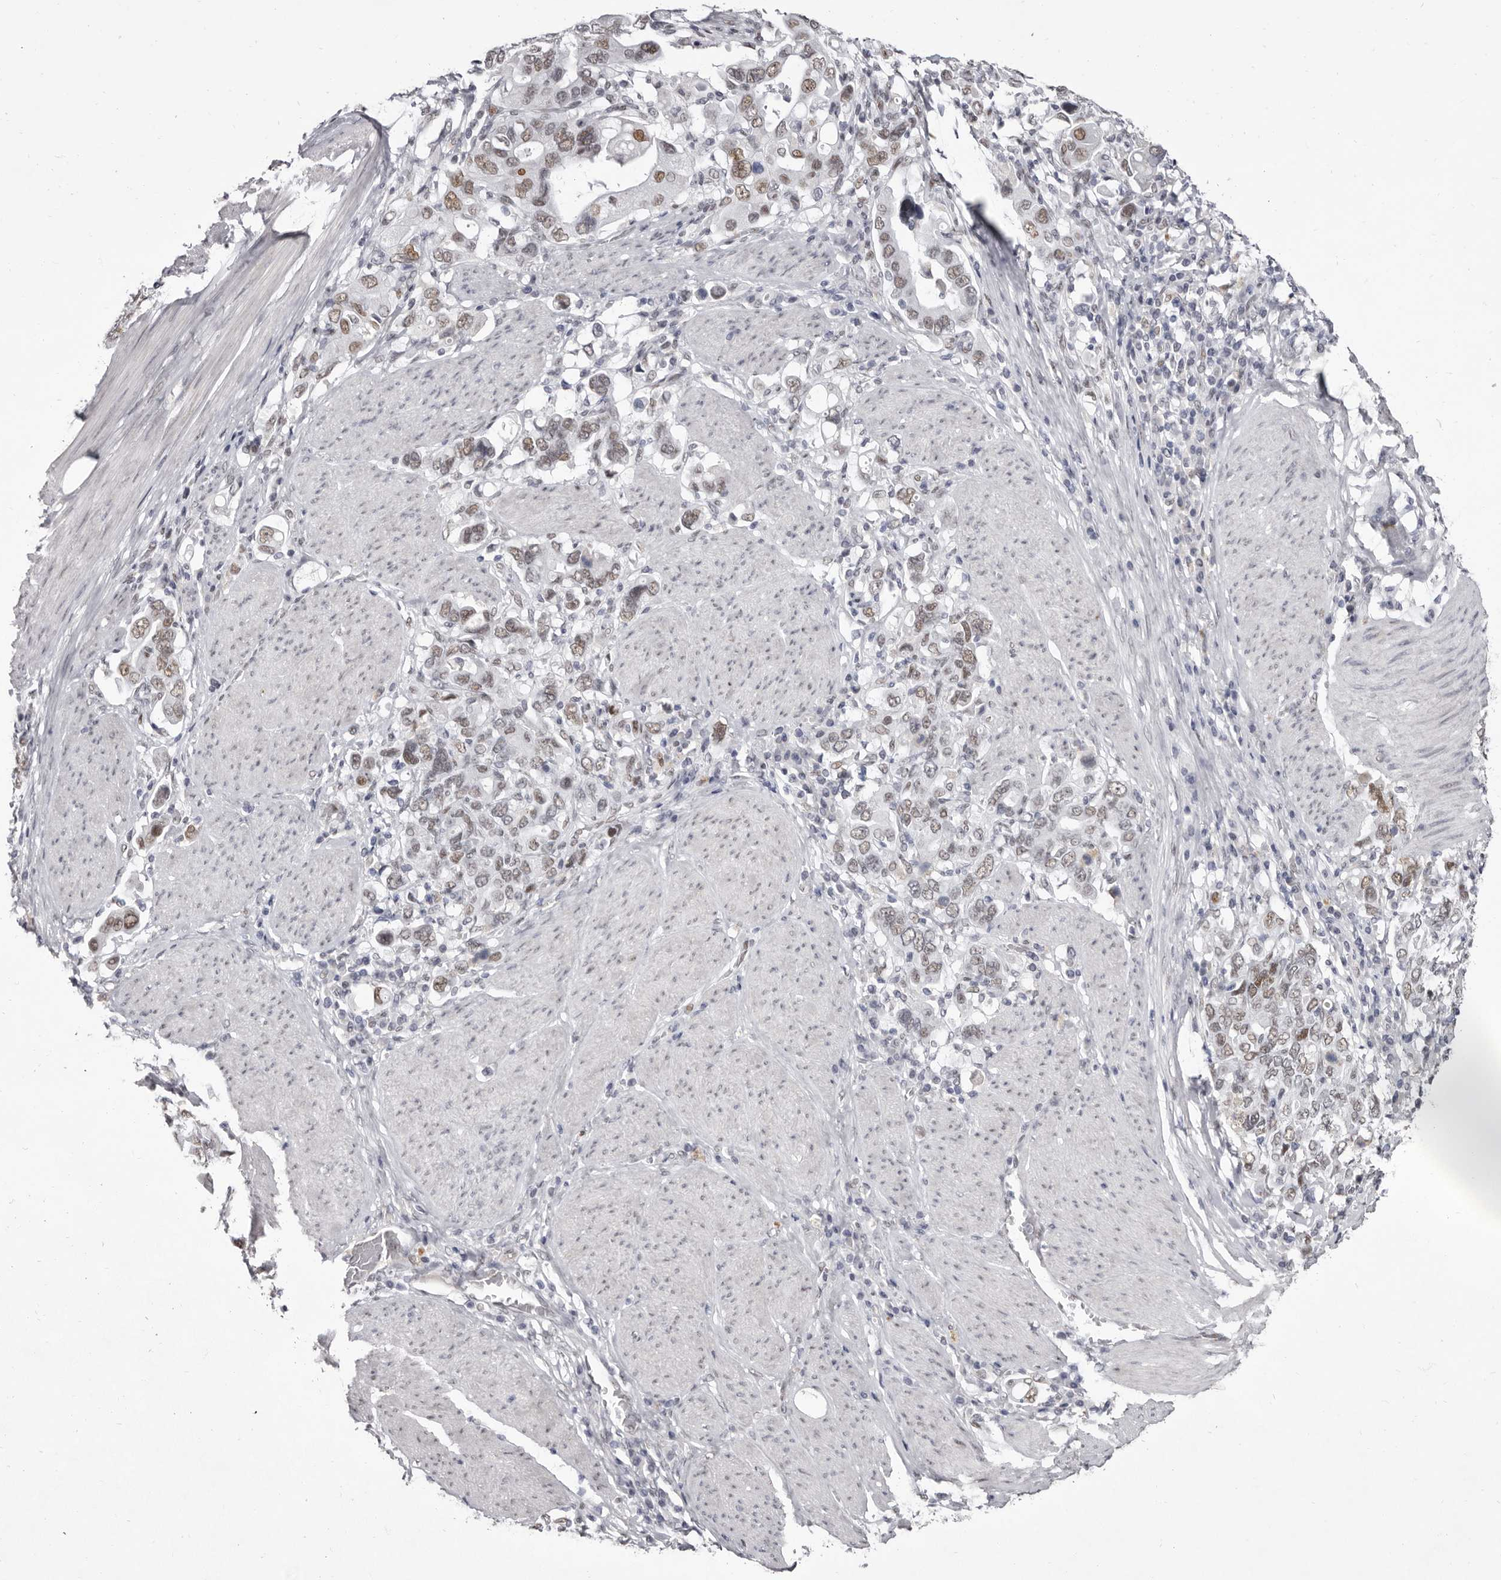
{"staining": {"intensity": "moderate", "quantity": "25%-75%", "location": "nuclear"}, "tissue": "stomach cancer", "cell_type": "Tumor cells", "image_type": "cancer", "snomed": [{"axis": "morphology", "description": "Adenocarcinoma, NOS"}, {"axis": "topography", "description": "Stomach, upper"}], "caption": "DAB (3,3'-diaminobenzidine) immunohistochemical staining of human stomach adenocarcinoma displays moderate nuclear protein expression in about 25%-75% of tumor cells. The staining was performed using DAB (3,3'-diaminobenzidine) to visualize the protein expression in brown, while the nuclei were stained in blue with hematoxylin (Magnification: 20x).", "gene": "ZNF326", "patient": {"sex": "male", "age": 62}}